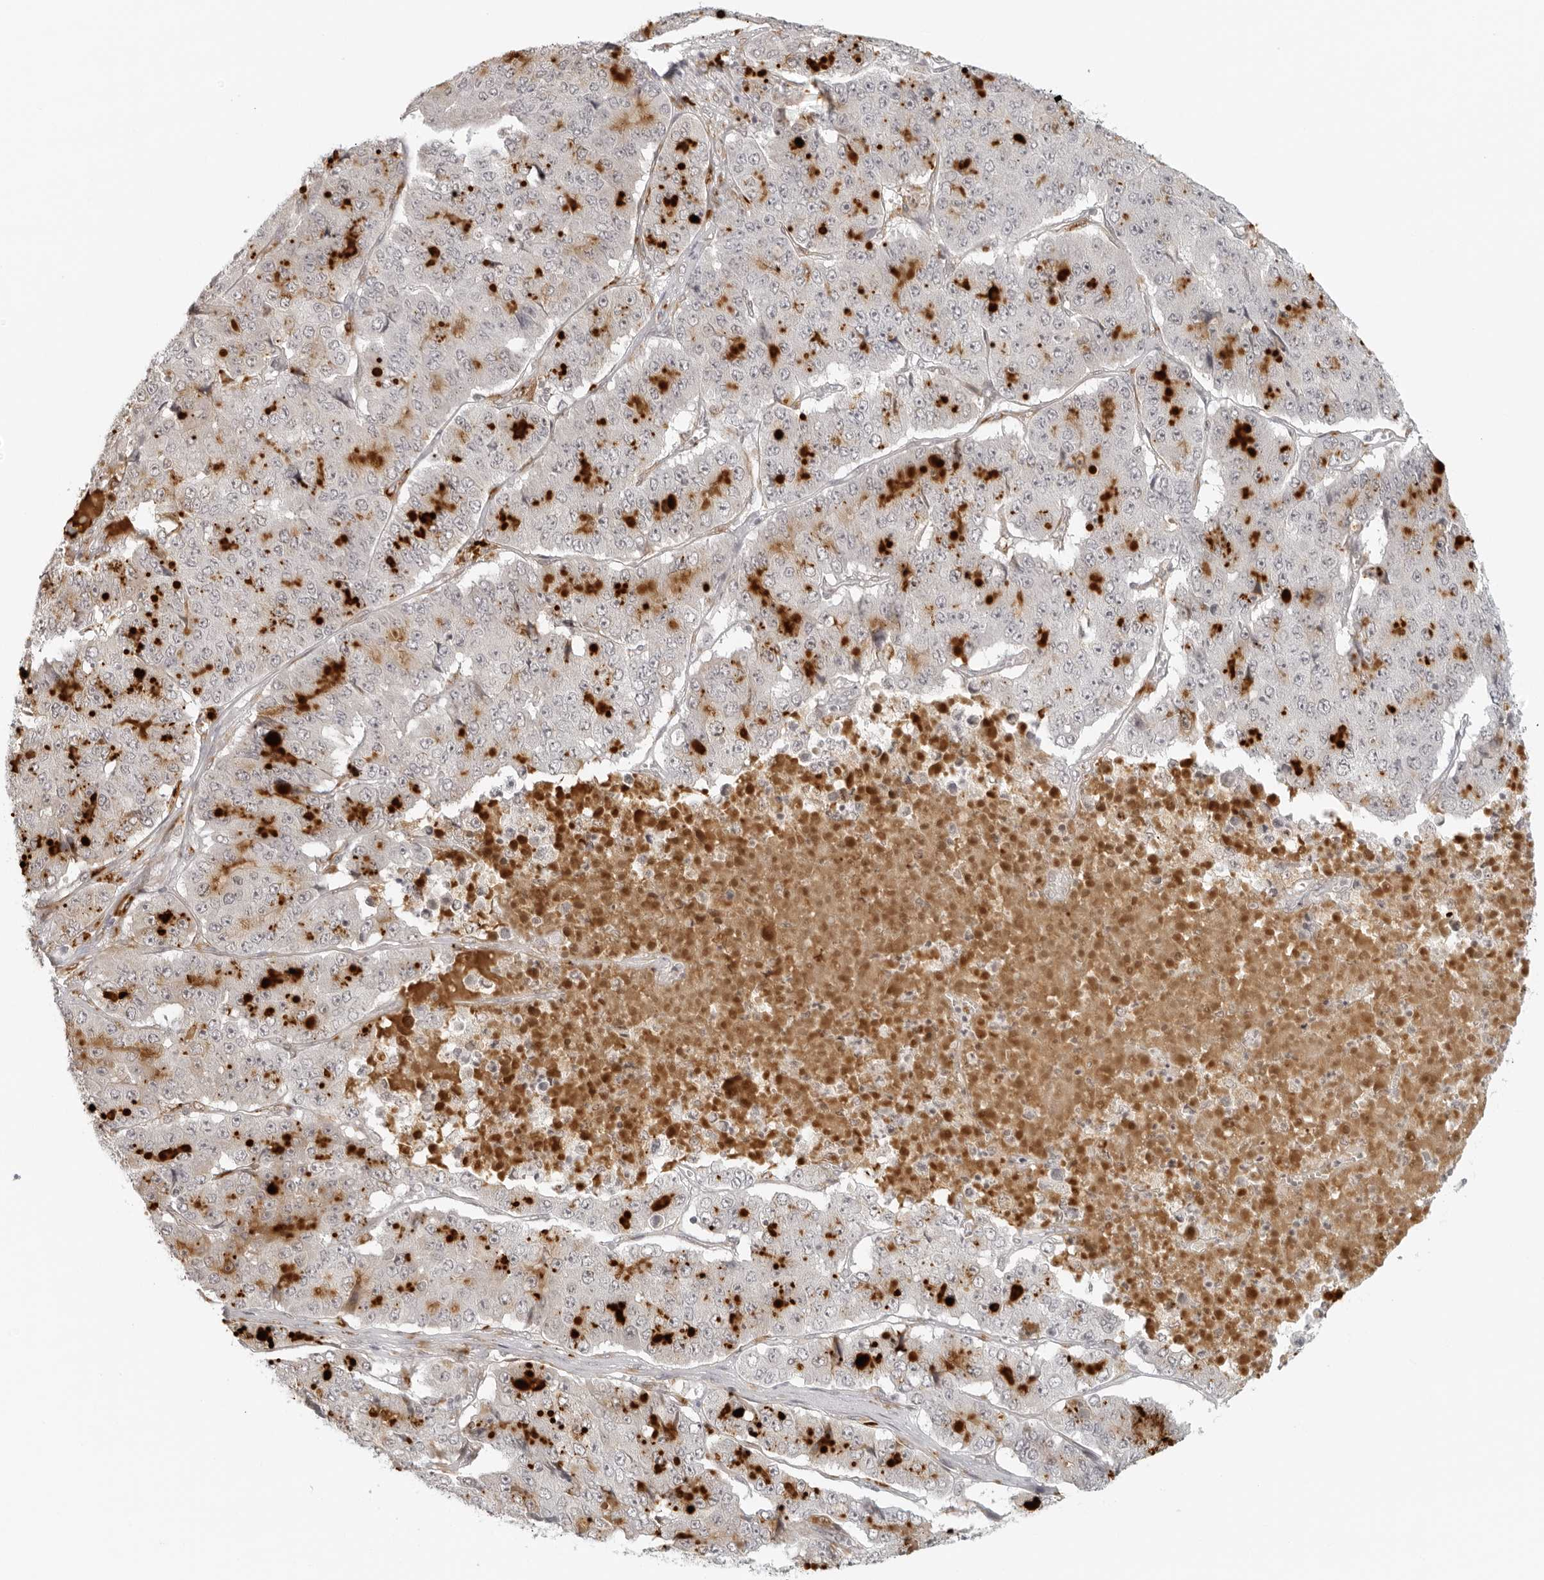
{"staining": {"intensity": "negative", "quantity": "none", "location": "none"}, "tissue": "pancreatic cancer", "cell_type": "Tumor cells", "image_type": "cancer", "snomed": [{"axis": "morphology", "description": "Adenocarcinoma, NOS"}, {"axis": "topography", "description": "Pancreas"}], "caption": "IHC photomicrograph of neoplastic tissue: pancreatic adenocarcinoma stained with DAB reveals no significant protein expression in tumor cells.", "gene": "ZNF678", "patient": {"sex": "male", "age": 50}}